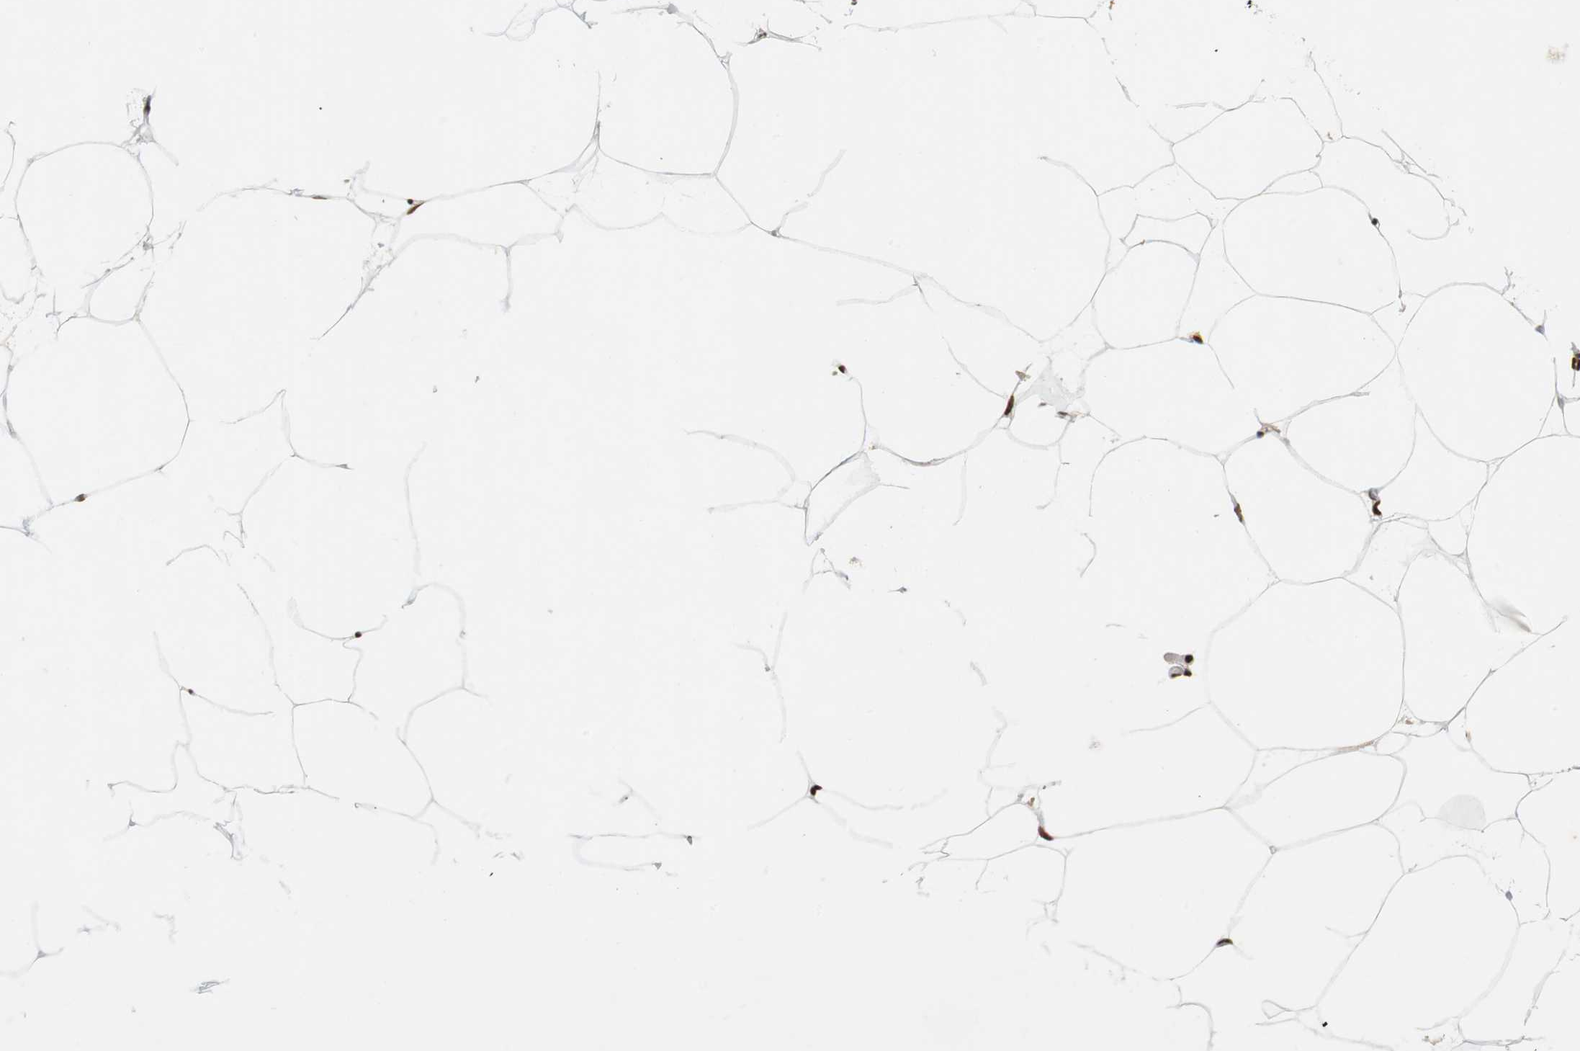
{"staining": {"intensity": "strong", "quantity": ">75%", "location": "nuclear"}, "tissue": "adipose tissue", "cell_type": "Adipocytes", "image_type": "normal", "snomed": [{"axis": "morphology", "description": "Normal tissue, NOS"}, {"axis": "topography", "description": "Breast"}, {"axis": "topography", "description": "Soft tissue"}], "caption": "Human adipose tissue stained with a brown dye exhibits strong nuclear positive staining in approximately >75% of adipocytes.", "gene": "PRKDC", "patient": {"sex": "female", "age": 25}}